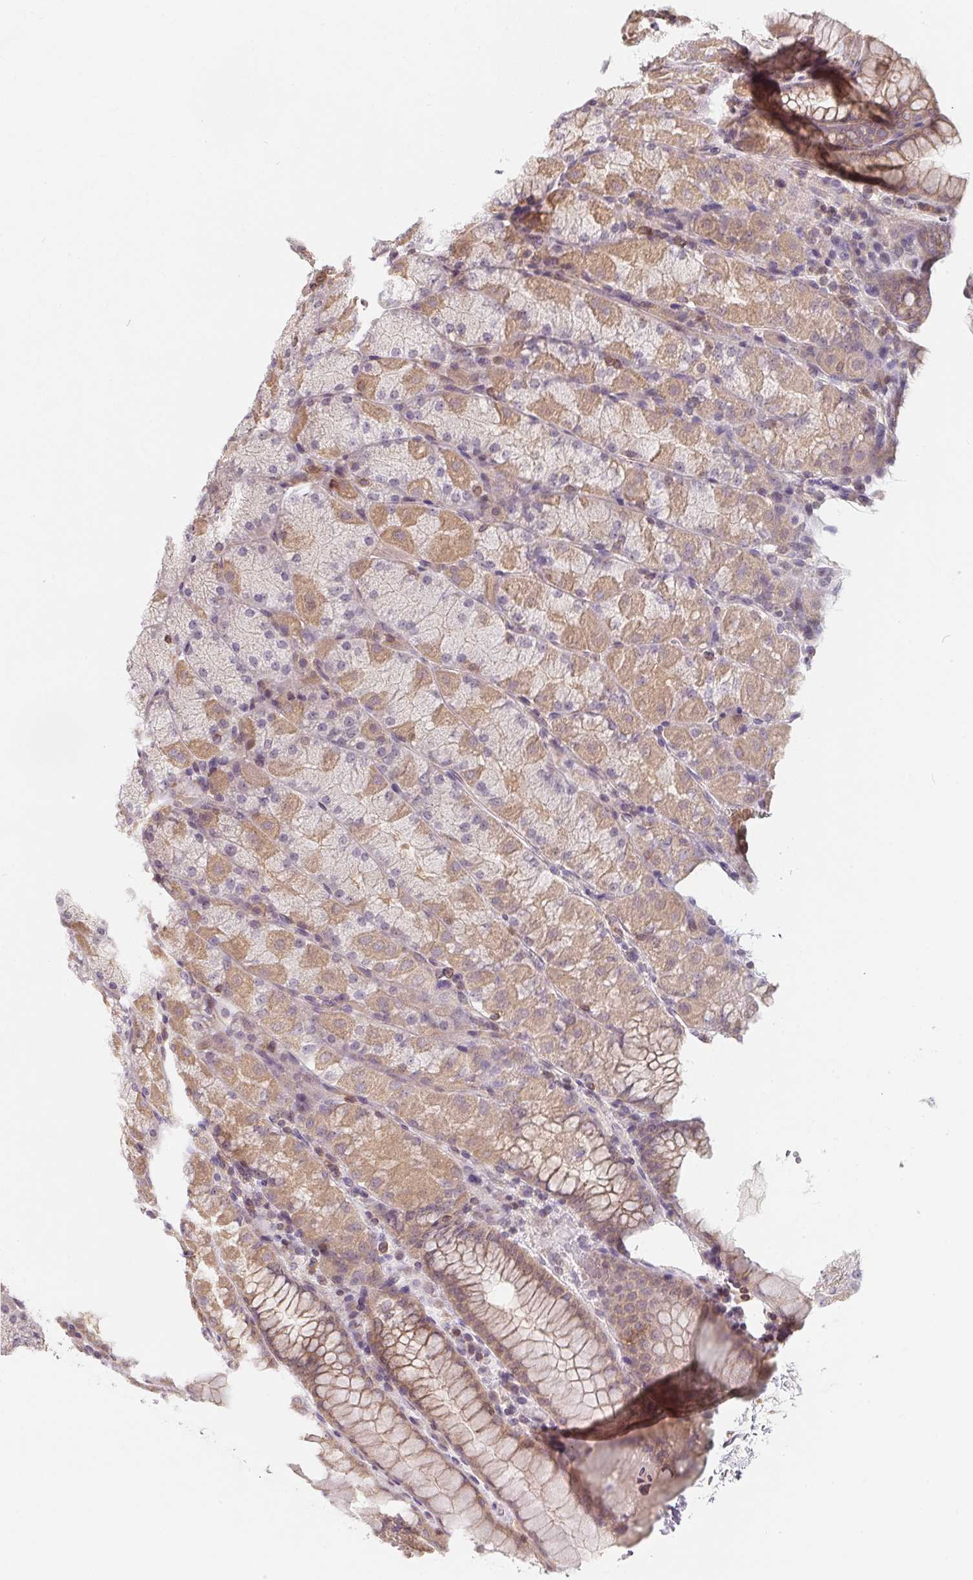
{"staining": {"intensity": "weak", "quantity": "25%-75%", "location": "cytoplasmic/membranous"}, "tissue": "stomach", "cell_type": "Glandular cells", "image_type": "normal", "snomed": [{"axis": "morphology", "description": "Normal tissue, NOS"}, {"axis": "topography", "description": "Stomach, upper"}, {"axis": "topography", "description": "Stomach"}], "caption": "This histopathology image exhibits immunohistochemistry staining of normal stomach, with low weak cytoplasmic/membranous positivity in about 25%-75% of glandular cells.", "gene": "ANKRD13A", "patient": {"sex": "male", "age": 76}}